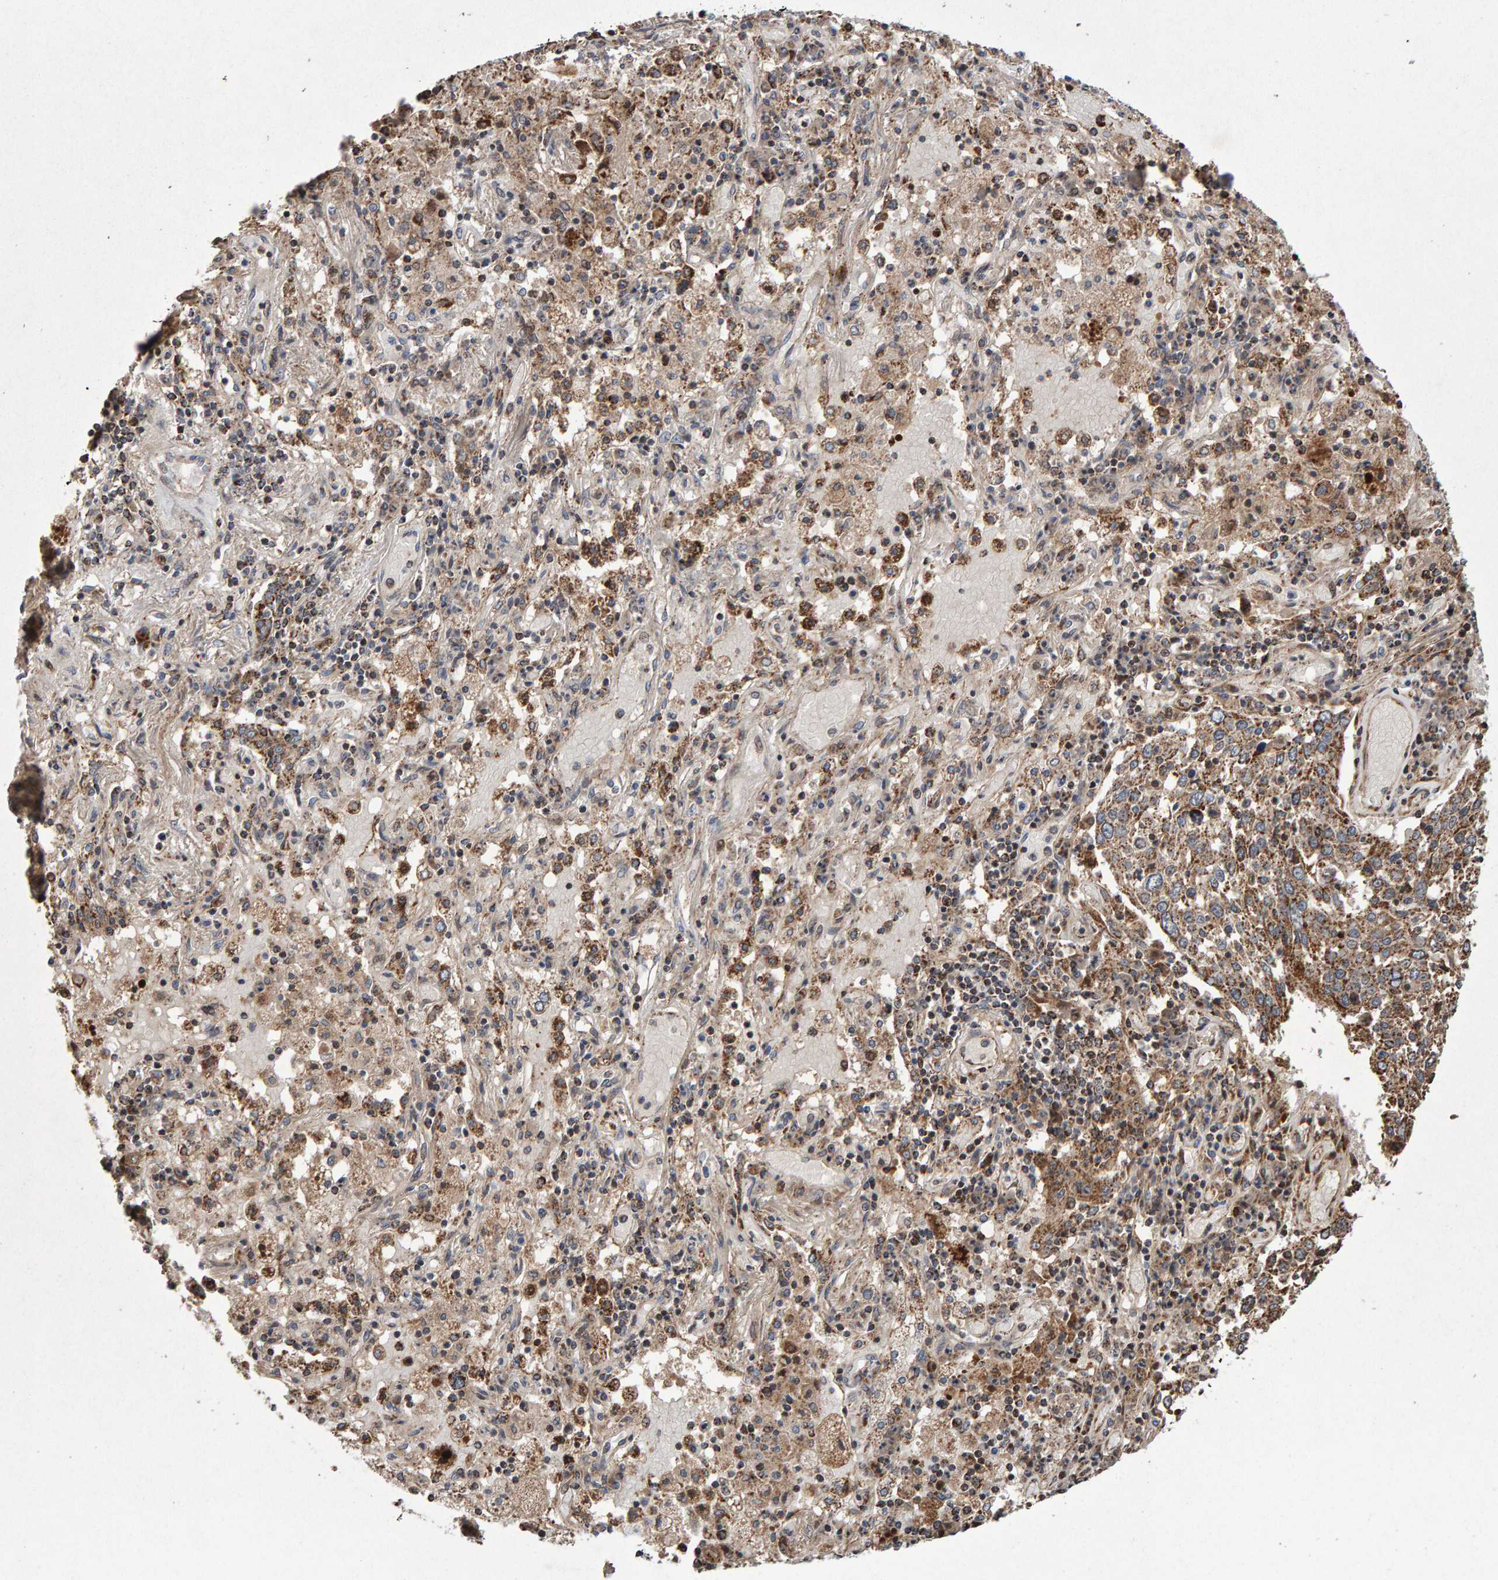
{"staining": {"intensity": "moderate", "quantity": ">75%", "location": "cytoplasmic/membranous"}, "tissue": "lung cancer", "cell_type": "Tumor cells", "image_type": "cancer", "snomed": [{"axis": "morphology", "description": "Squamous cell carcinoma, NOS"}, {"axis": "topography", "description": "Lung"}], "caption": "A brown stain labels moderate cytoplasmic/membranous staining of a protein in human lung cancer tumor cells.", "gene": "PECR", "patient": {"sex": "male", "age": 65}}